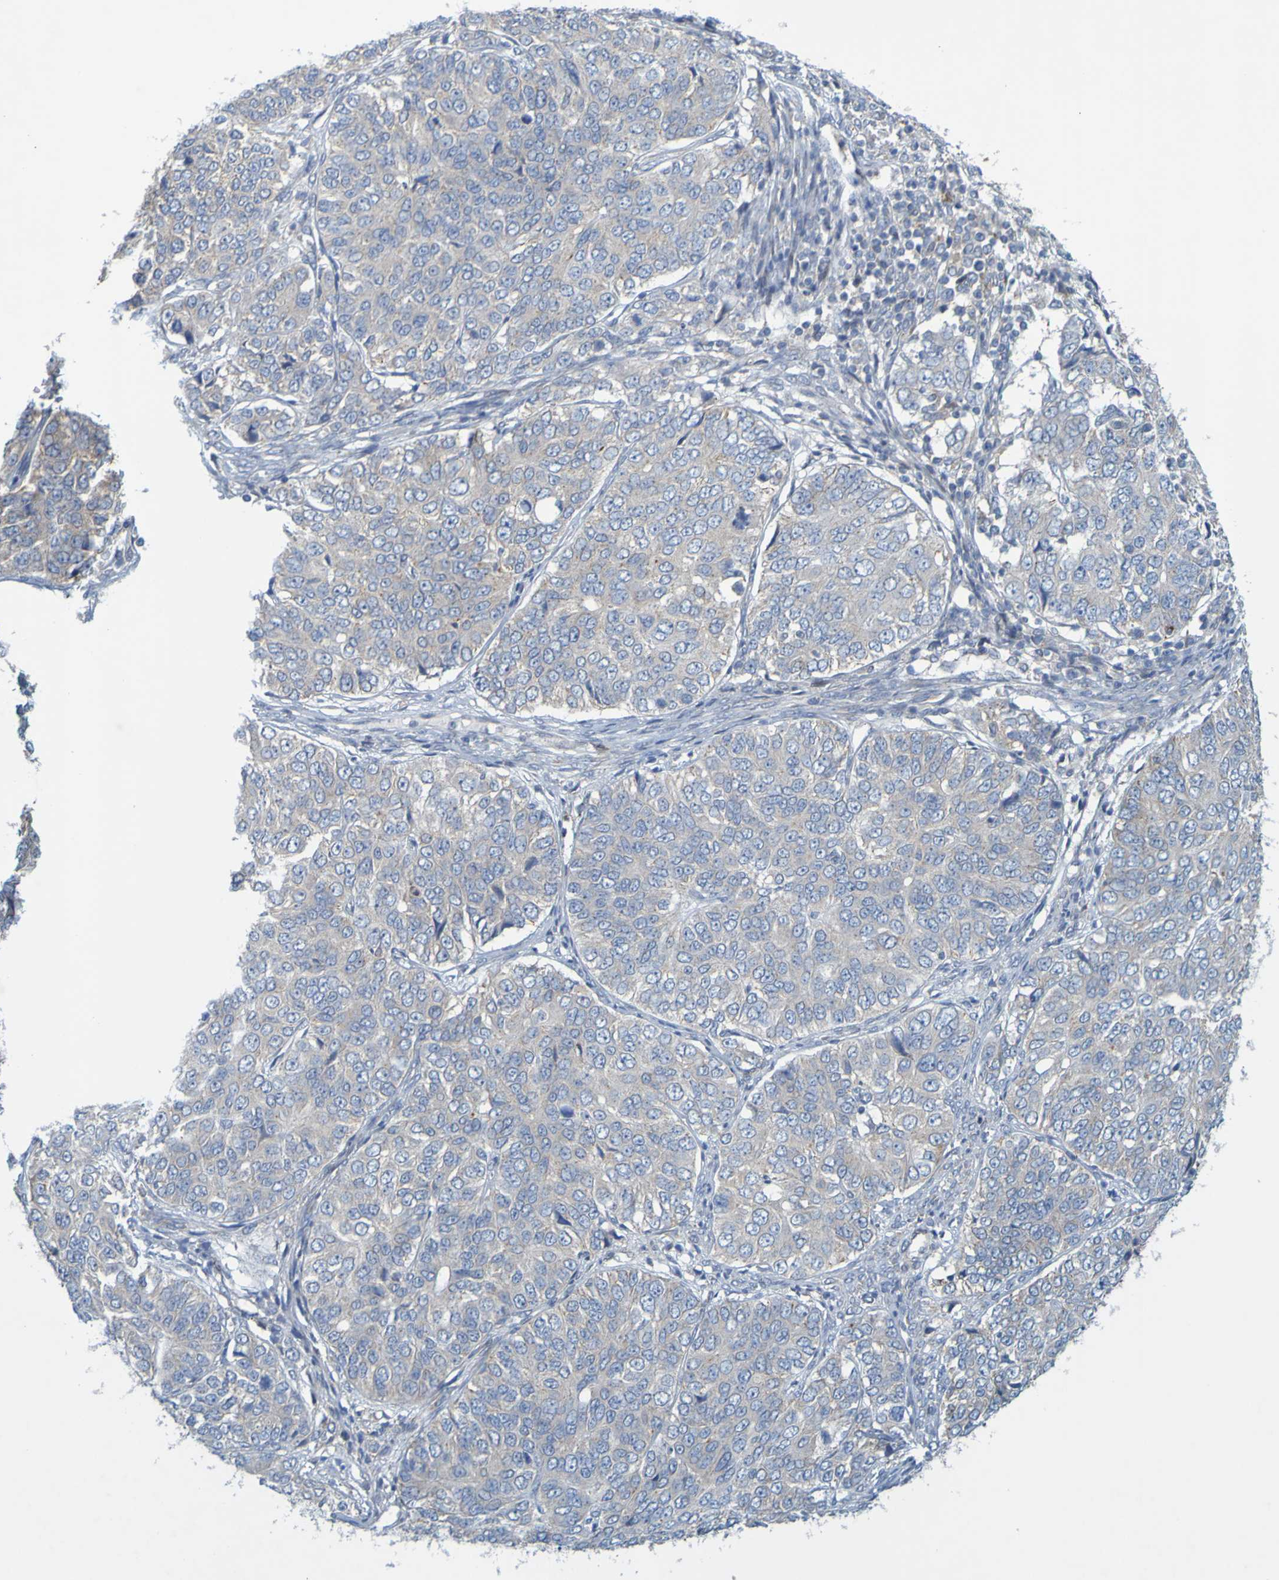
{"staining": {"intensity": "weak", "quantity": "<25%", "location": "cytoplasmic/membranous"}, "tissue": "ovarian cancer", "cell_type": "Tumor cells", "image_type": "cancer", "snomed": [{"axis": "morphology", "description": "Carcinoma, endometroid"}, {"axis": "topography", "description": "Ovary"}], "caption": "High power microscopy photomicrograph of an immunohistochemistry (IHC) photomicrograph of ovarian cancer (endometroid carcinoma), revealing no significant staining in tumor cells.", "gene": "MAG", "patient": {"sex": "female", "age": 51}}